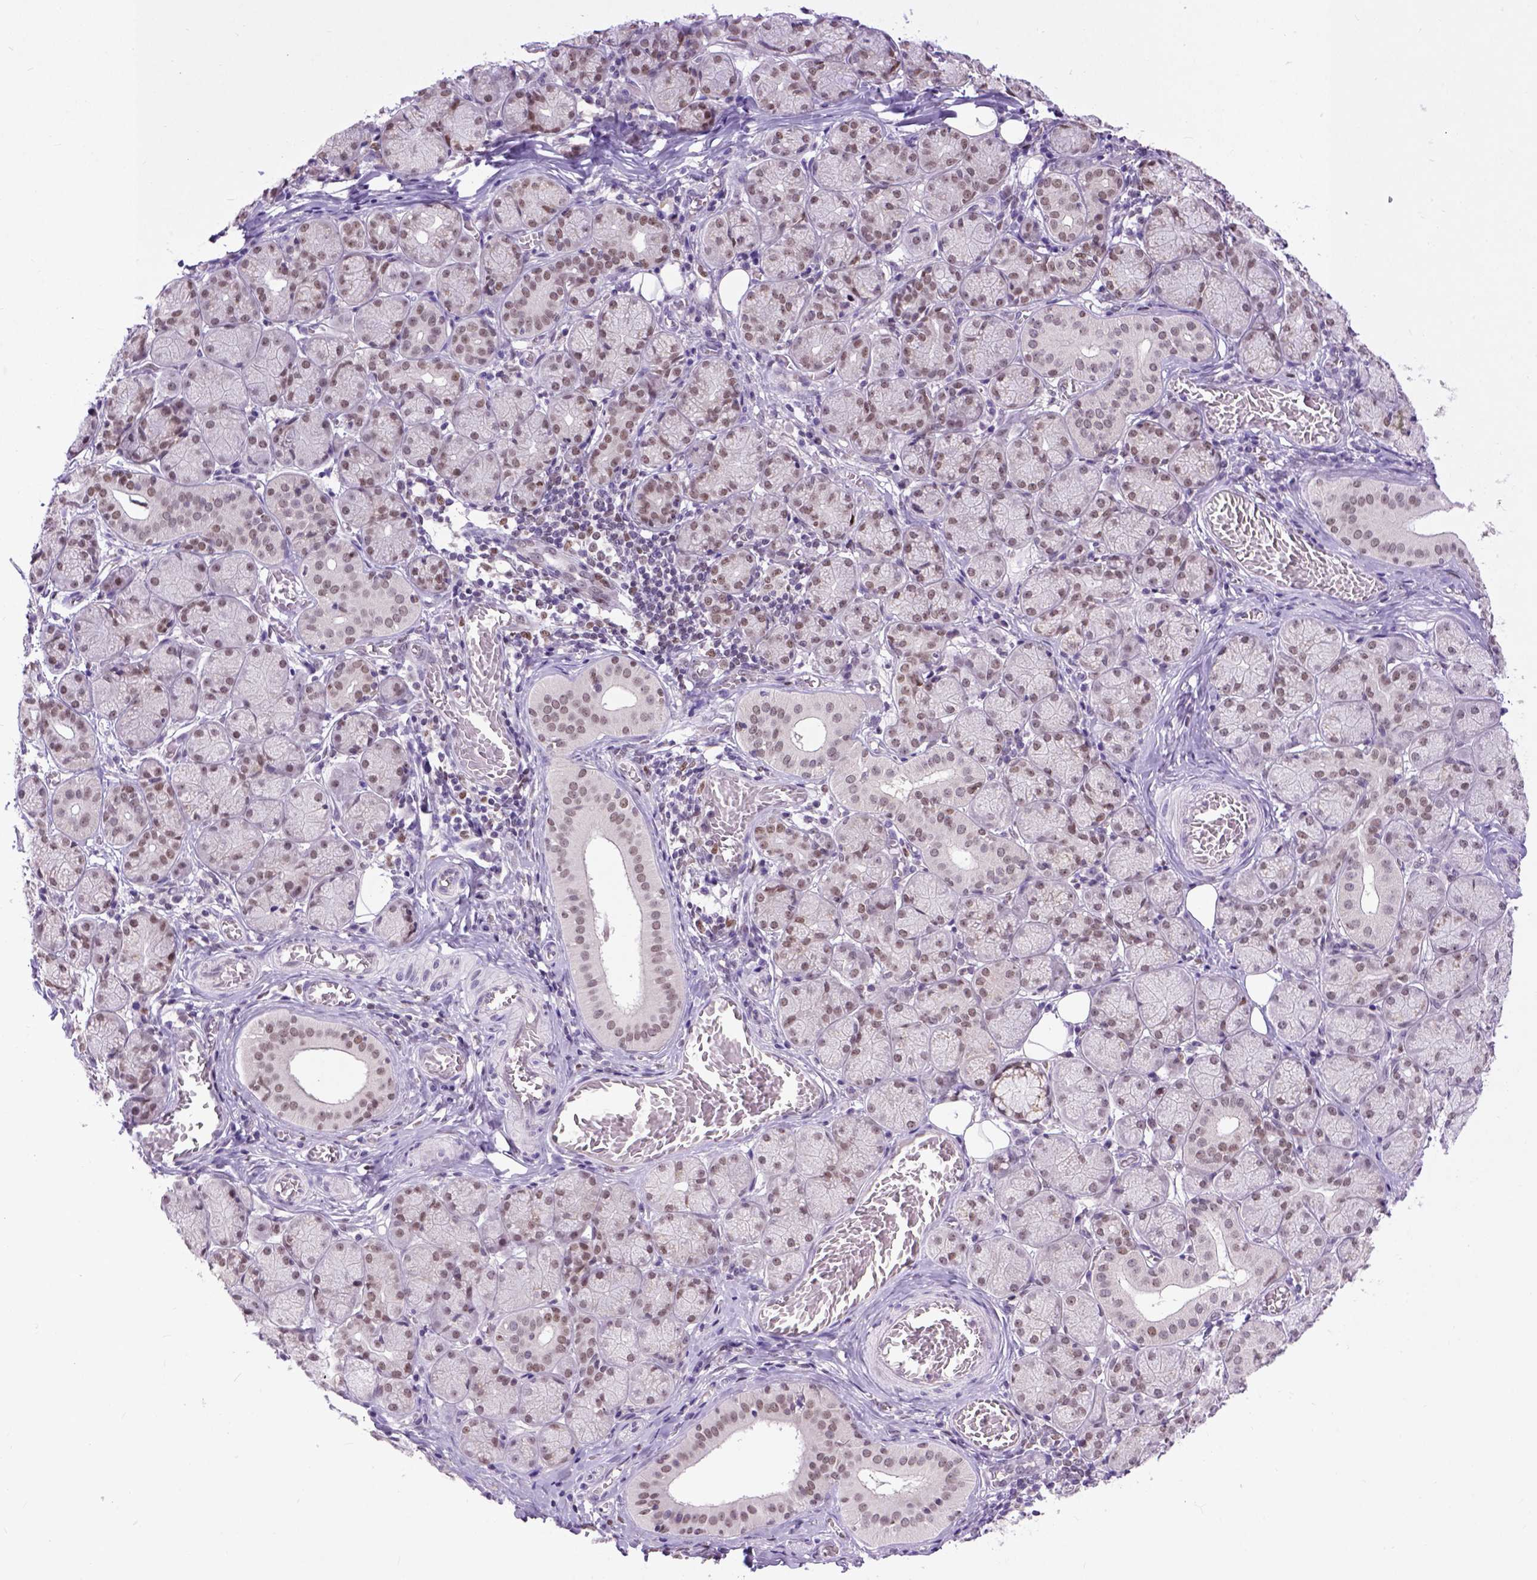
{"staining": {"intensity": "moderate", "quantity": ">75%", "location": "nuclear"}, "tissue": "salivary gland", "cell_type": "Glandular cells", "image_type": "normal", "snomed": [{"axis": "morphology", "description": "Normal tissue, NOS"}, {"axis": "topography", "description": "Salivary gland"}, {"axis": "topography", "description": "Peripheral nerve tissue"}], "caption": "About >75% of glandular cells in unremarkable salivary gland demonstrate moderate nuclear protein expression as visualized by brown immunohistochemical staining.", "gene": "RCC2", "patient": {"sex": "female", "age": 24}}